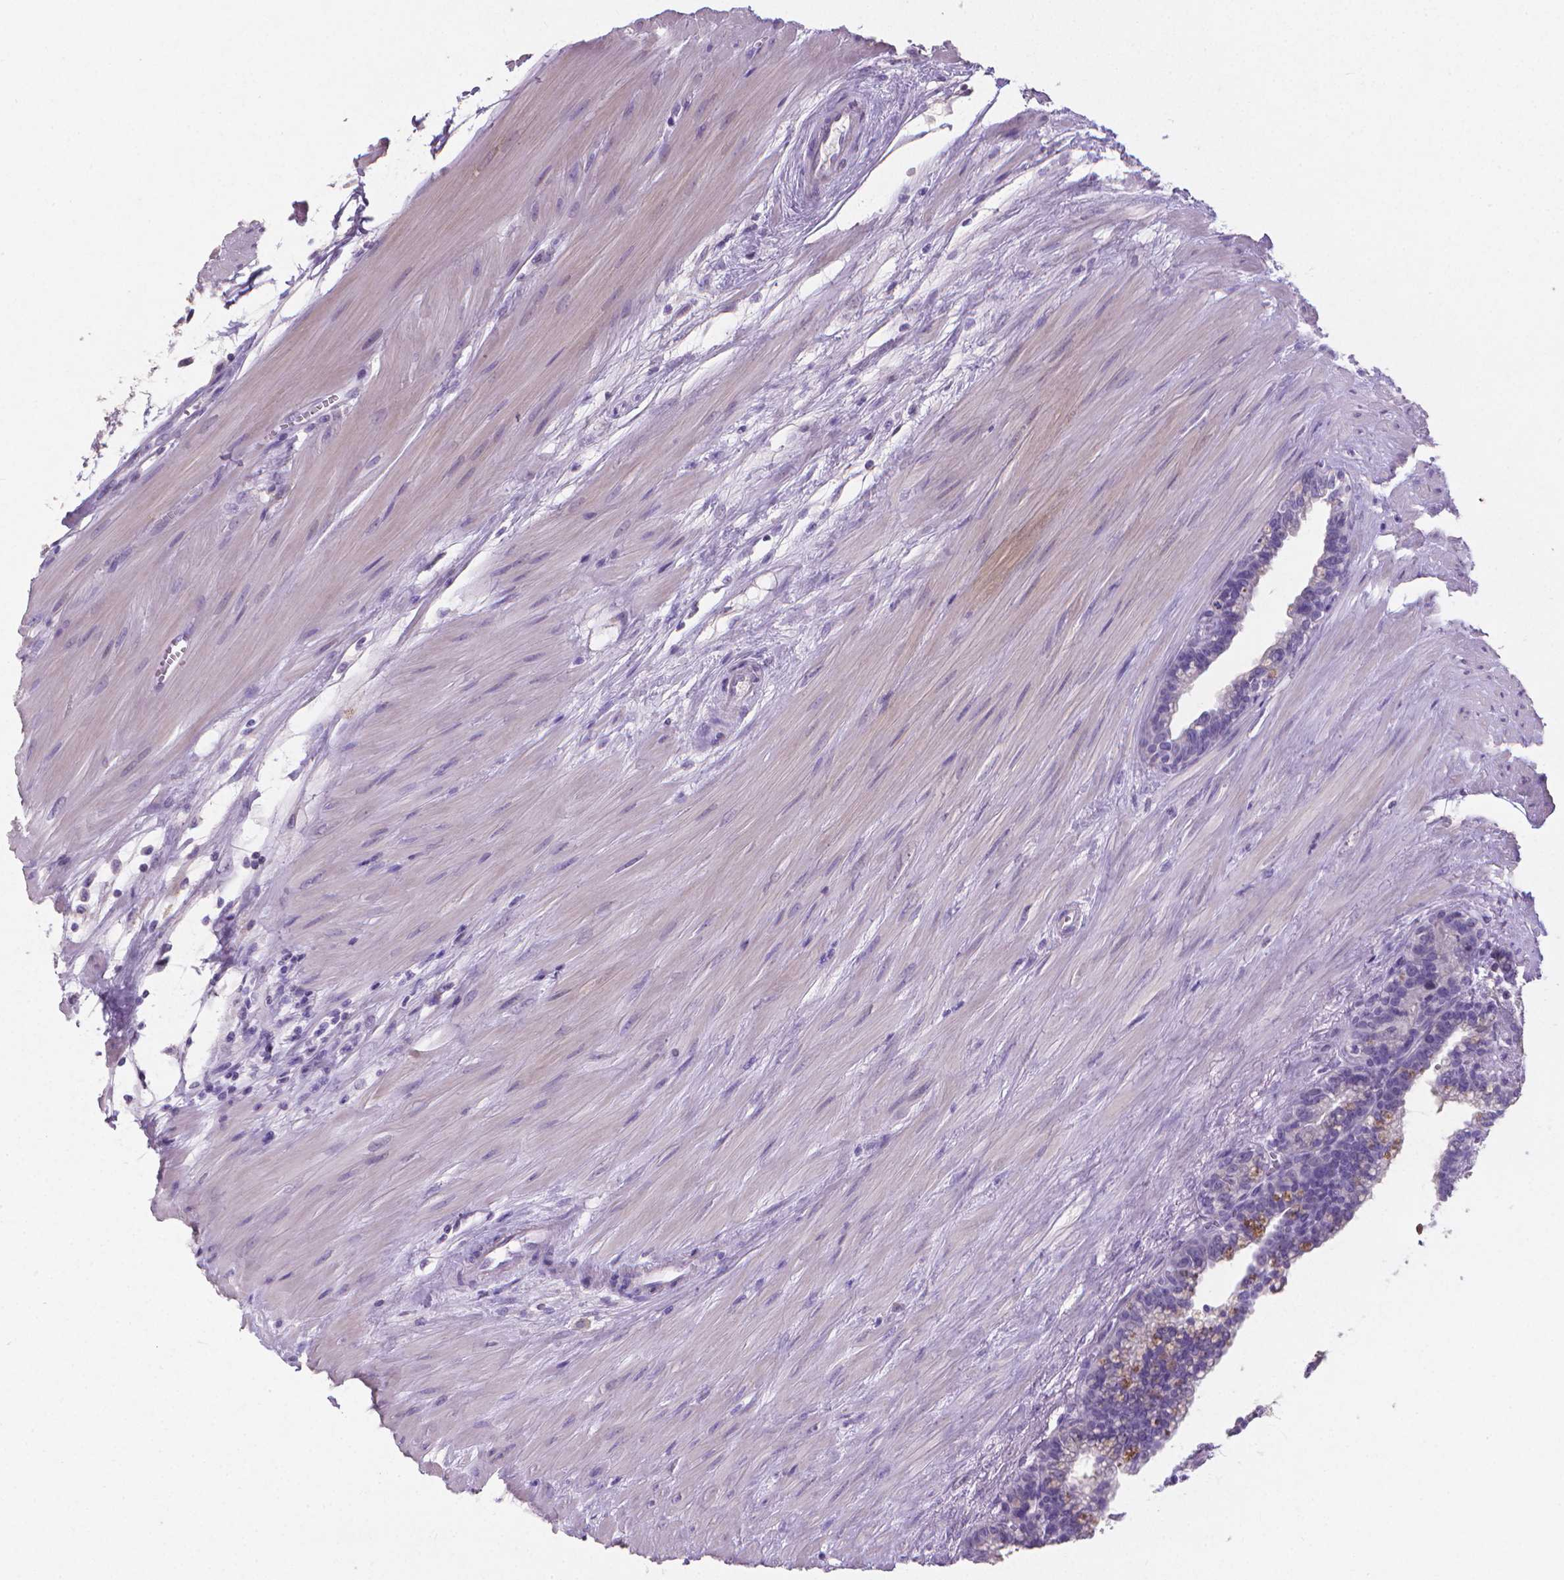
{"staining": {"intensity": "negative", "quantity": "none", "location": "none"}, "tissue": "seminal vesicle", "cell_type": "Glandular cells", "image_type": "normal", "snomed": [{"axis": "morphology", "description": "Normal tissue, NOS"}, {"axis": "morphology", "description": "Urothelial carcinoma, NOS"}, {"axis": "topography", "description": "Urinary bladder"}, {"axis": "topography", "description": "Seminal veicle"}], "caption": "Immunohistochemistry (IHC) photomicrograph of unremarkable seminal vesicle: seminal vesicle stained with DAB (3,3'-diaminobenzidine) demonstrates no significant protein expression in glandular cells.", "gene": "XPNPEP2", "patient": {"sex": "male", "age": 76}}